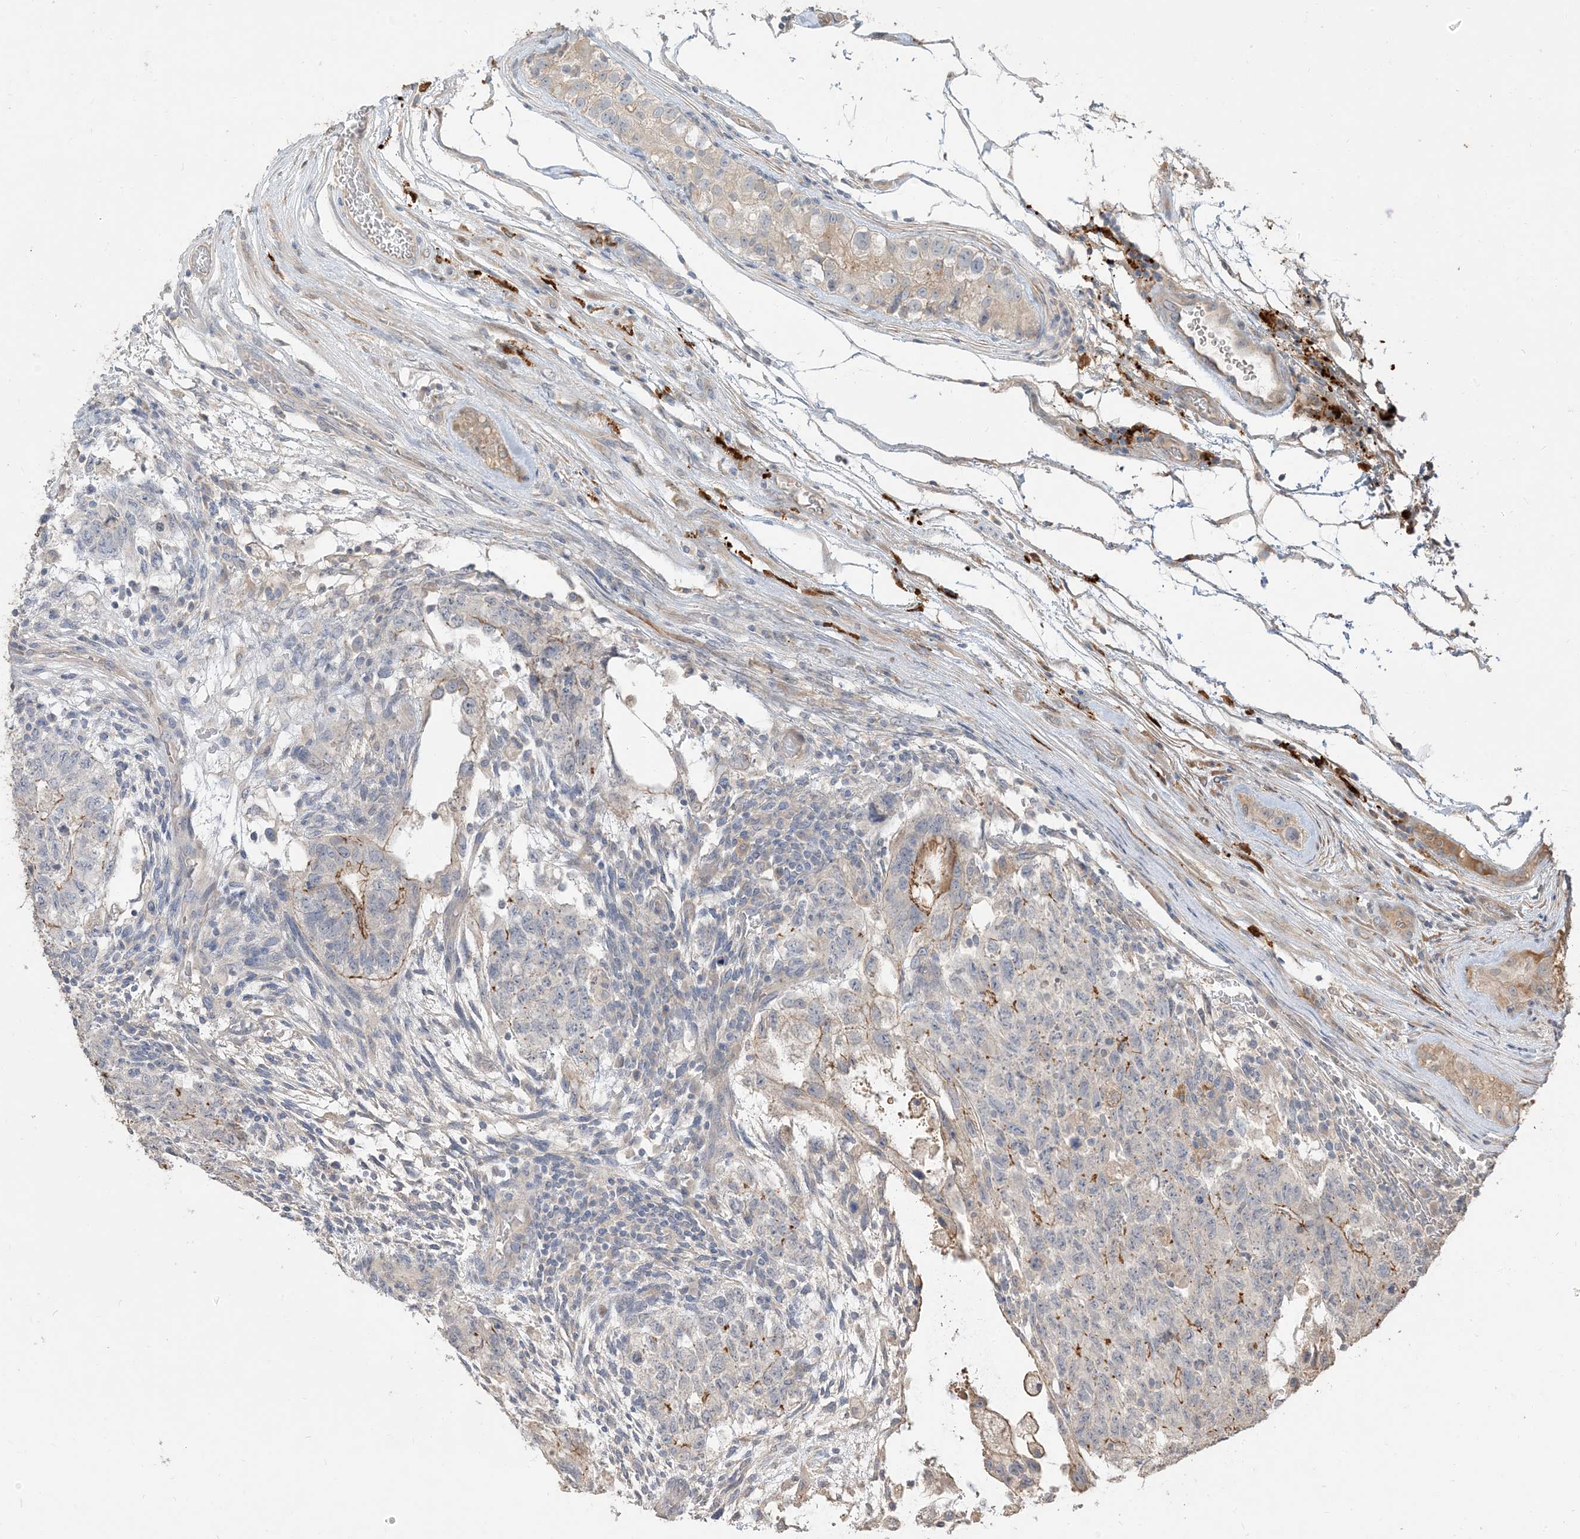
{"staining": {"intensity": "moderate", "quantity": "<25%", "location": "cytoplasmic/membranous"}, "tissue": "testis cancer", "cell_type": "Tumor cells", "image_type": "cancer", "snomed": [{"axis": "morphology", "description": "Normal tissue, NOS"}, {"axis": "morphology", "description": "Carcinoma, Embryonal, NOS"}, {"axis": "topography", "description": "Testis"}], "caption": "Protein expression analysis of testis cancer (embryonal carcinoma) demonstrates moderate cytoplasmic/membranous expression in approximately <25% of tumor cells.", "gene": "RNF175", "patient": {"sex": "male", "age": 36}}